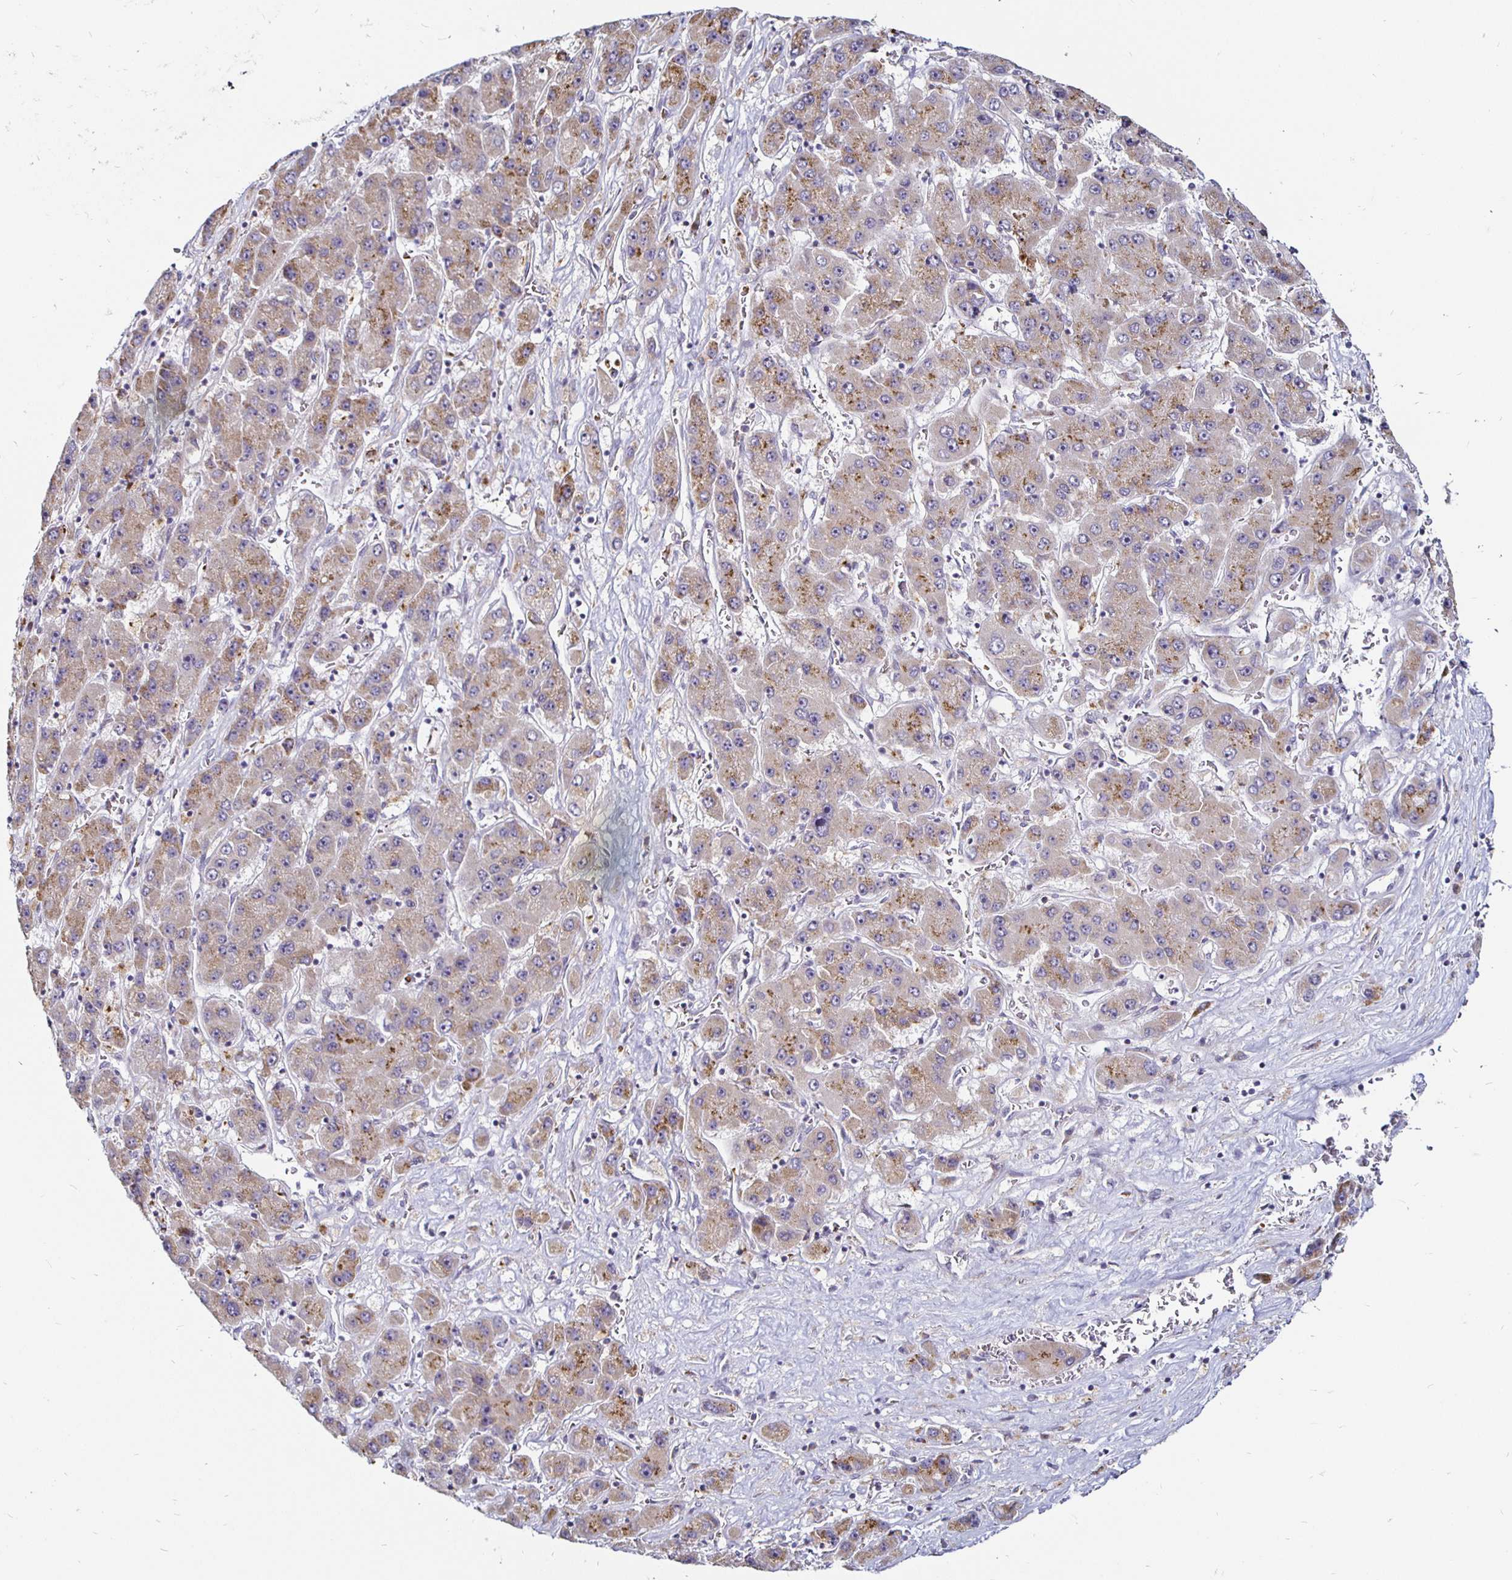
{"staining": {"intensity": "moderate", "quantity": "<25%", "location": "cytoplasmic/membranous"}, "tissue": "liver cancer", "cell_type": "Tumor cells", "image_type": "cancer", "snomed": [{"axis": "morphology", "description": "Carcinoma, Hepatocellular, NOS"}, {"axis": "topography", "description": "Liver"}], "caption": "Immunohistochemical staining of liver cancer demonstrates low levels of moderate cytoplasmic/membranous expression in approximately <25% of tumor cells.", "gene": "ATG3", "patient": {"sex": "female", "age": 61}}